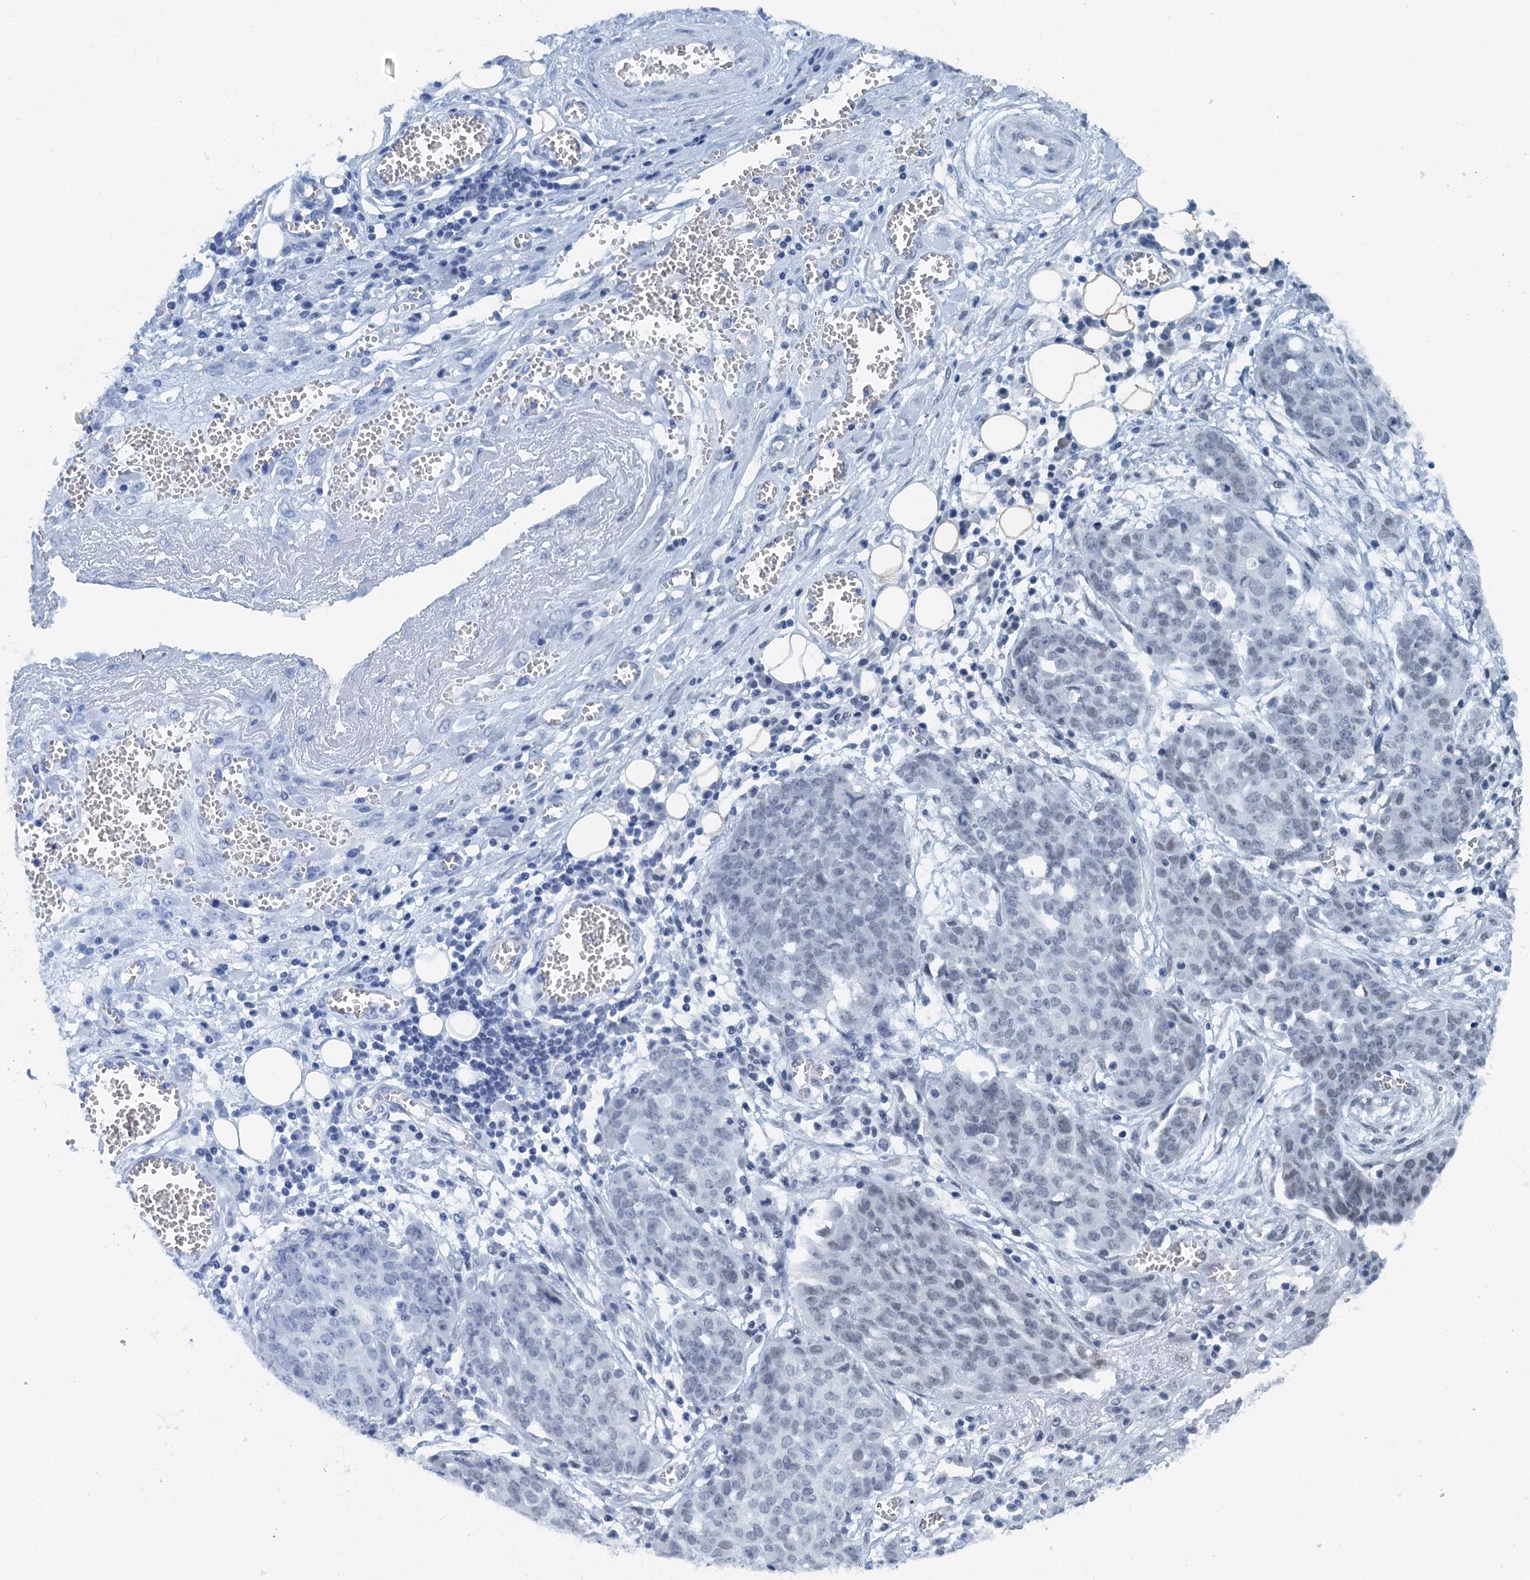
{"staining": {"intensity": "negative", "quantity": "none", "location": "none"}, "tissue": "ovarian cancer", "cell_type": "Tumor cells", "image_type": "cancer", "snomed": [{"axis": "morphology", "description": "Cystadenocarcinoma, serous, NOS"}, {"axis": "topography", "description": "Soft tissue"}, {"axis": "topography", "description": "Ovary"}], "caption": "Human ovarian cancer (serous cystadenocarcinoma) stained for a protein using IHC reveals no positivity in tumor cells.", "gene": "MTA3", "patient": {"sex": "female", "age": 57}}